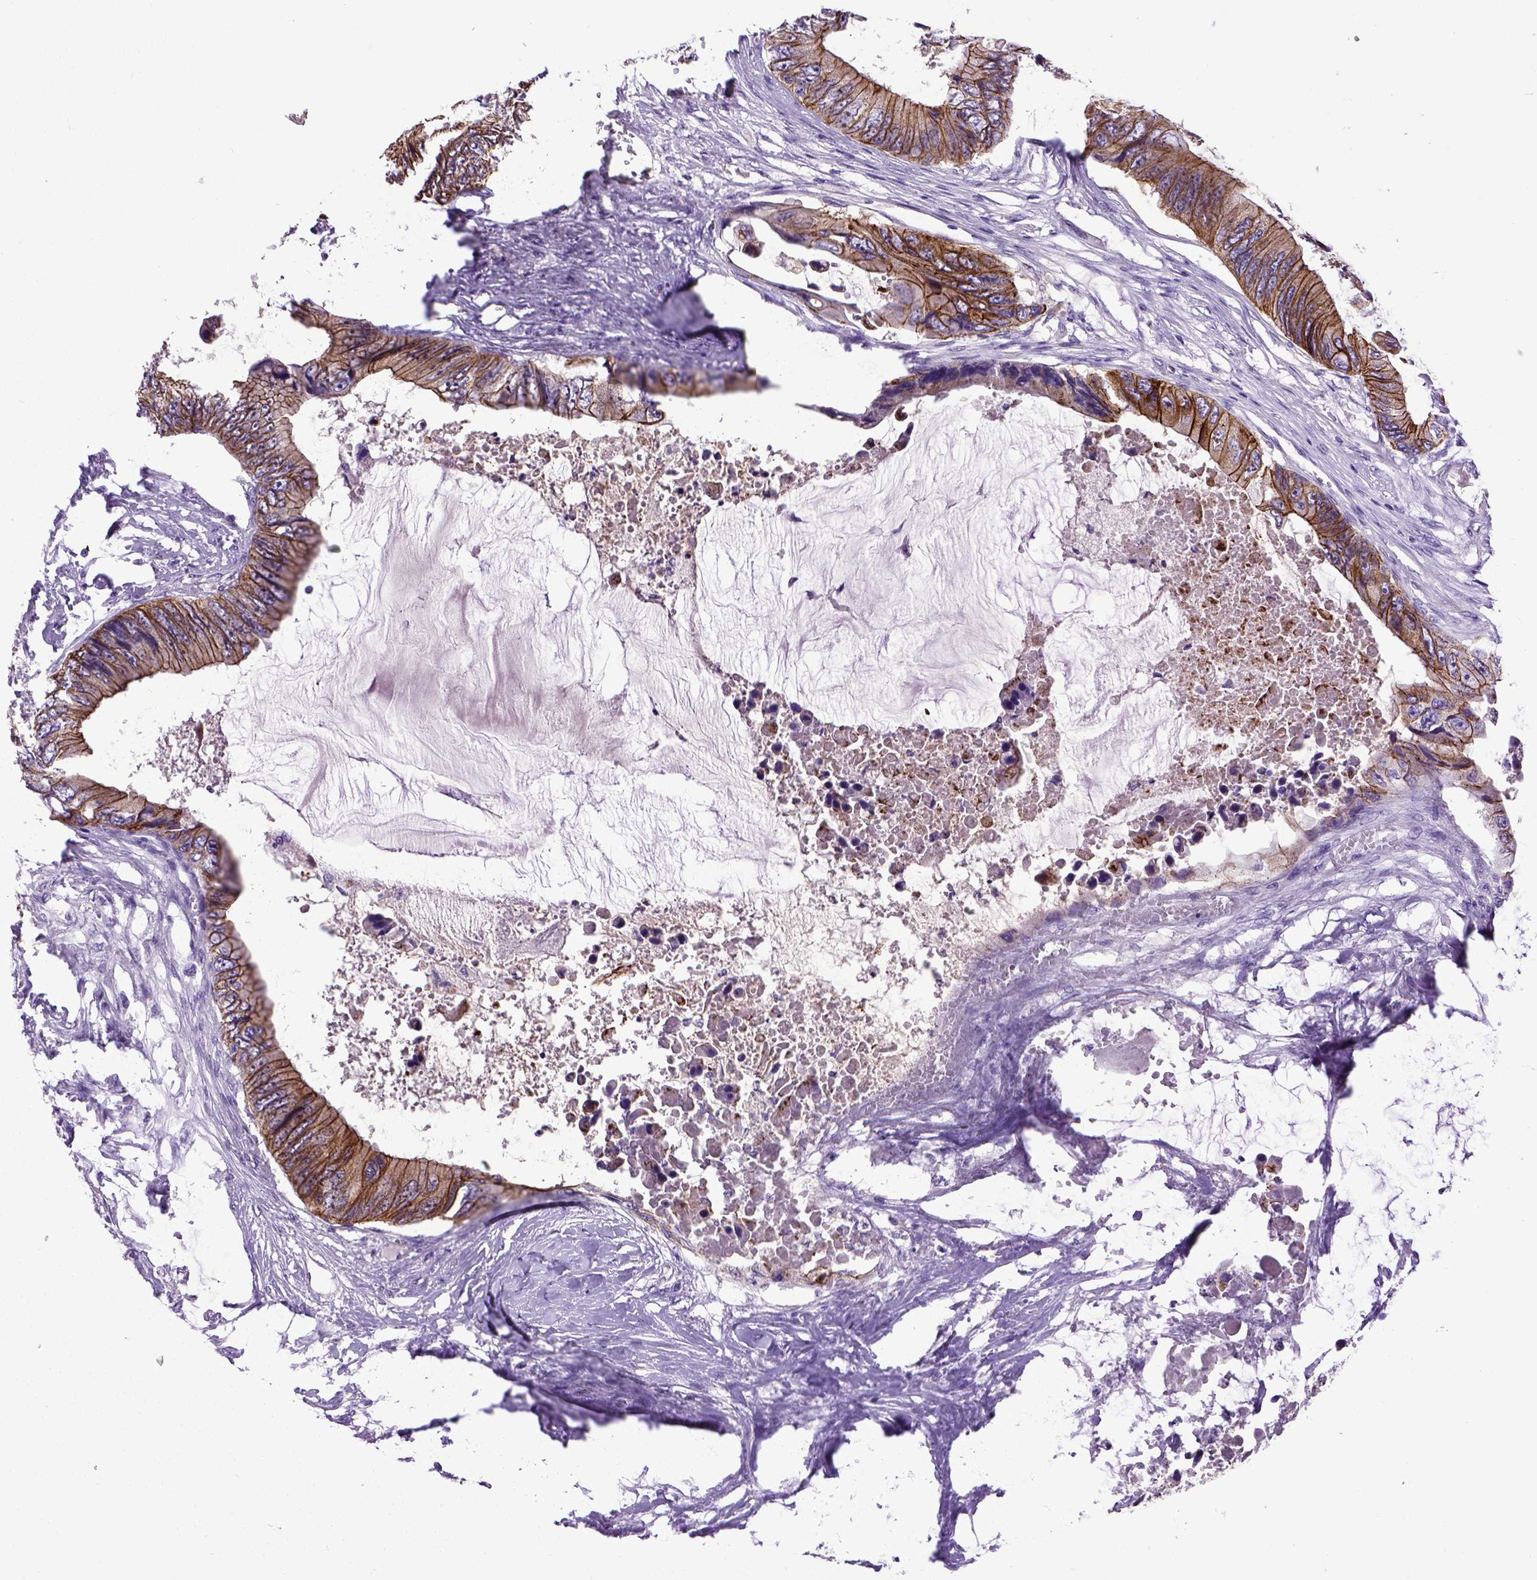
{"staining": {"intensity": "moderate", "quantity": ">75%", "location": "cytoplasmic/membranous"}, "tissue": "colorectal cancer", "cell_type": "Tumor cells", "image_type": "cancer", "snomed": [{"axis": "morphology", "description": "Adenocarcinoma, NOS"}, {"axis": "topography", "description": "Rectum"}], "caption": "Tumor cells reveal moderate cytoplasmic/membranous positivity in approximately >75% of cells in colorectal cancer (adenocarcinoma).", "gene": "CDH1", "patient": {"sex": "male", "age": 63}}